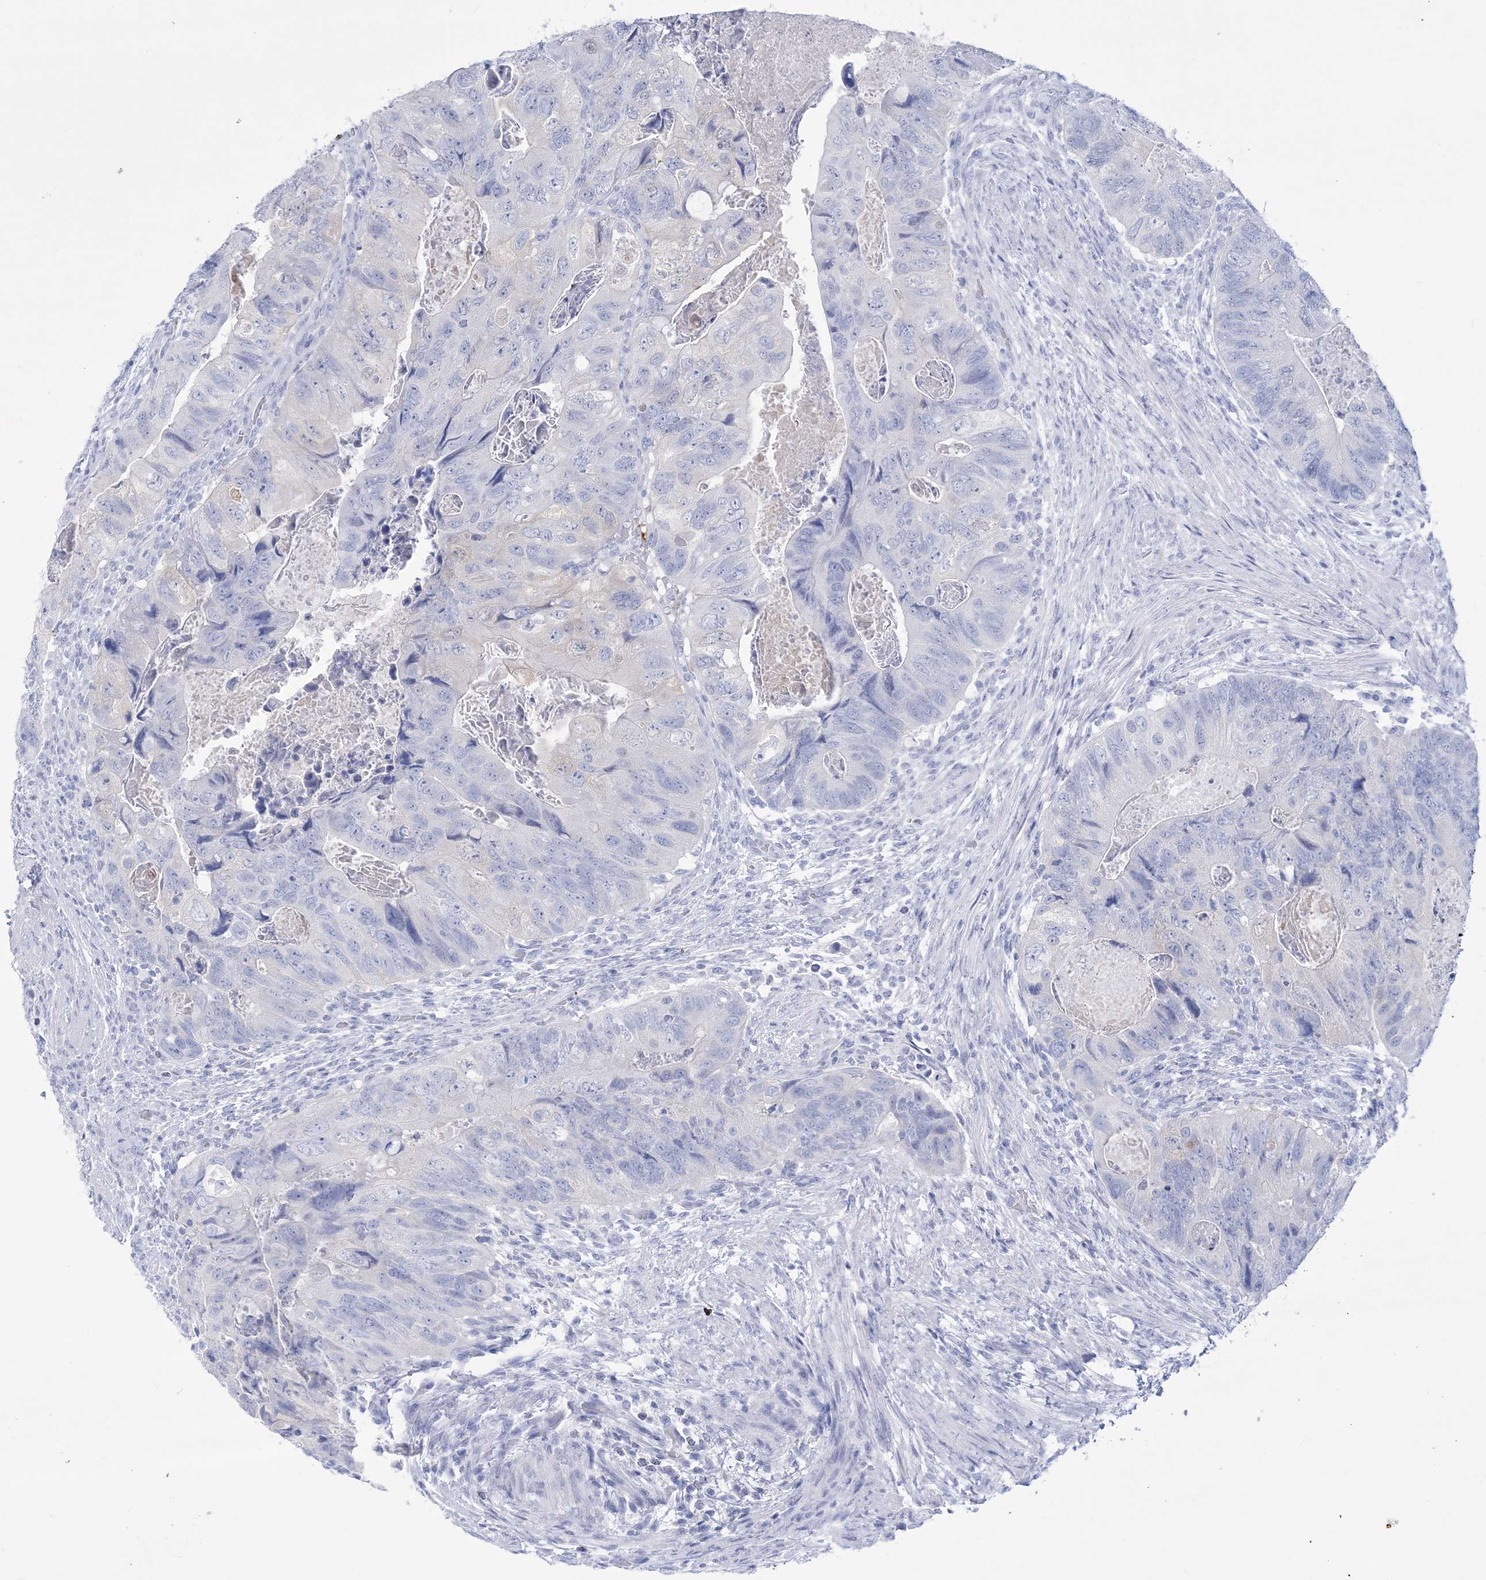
{"staining": {"intensity": "negative", "quantity": "none", "location": "none"}, "tissue": "colorectal cancer", "cell_type": "Tumor cells", "image_type": "cancer", "snomed": [{"axis": "morphology", "description": "Adenocarcinoma, NOS"}, {"axis": "topography", "description": "Rectum"}], "caption": "This is an IHC photomicrograph of colorectal cancer. There is no expression in tumor cells.", "gene": "RBP2", "patient": {"sex": "male", "age": 63}}